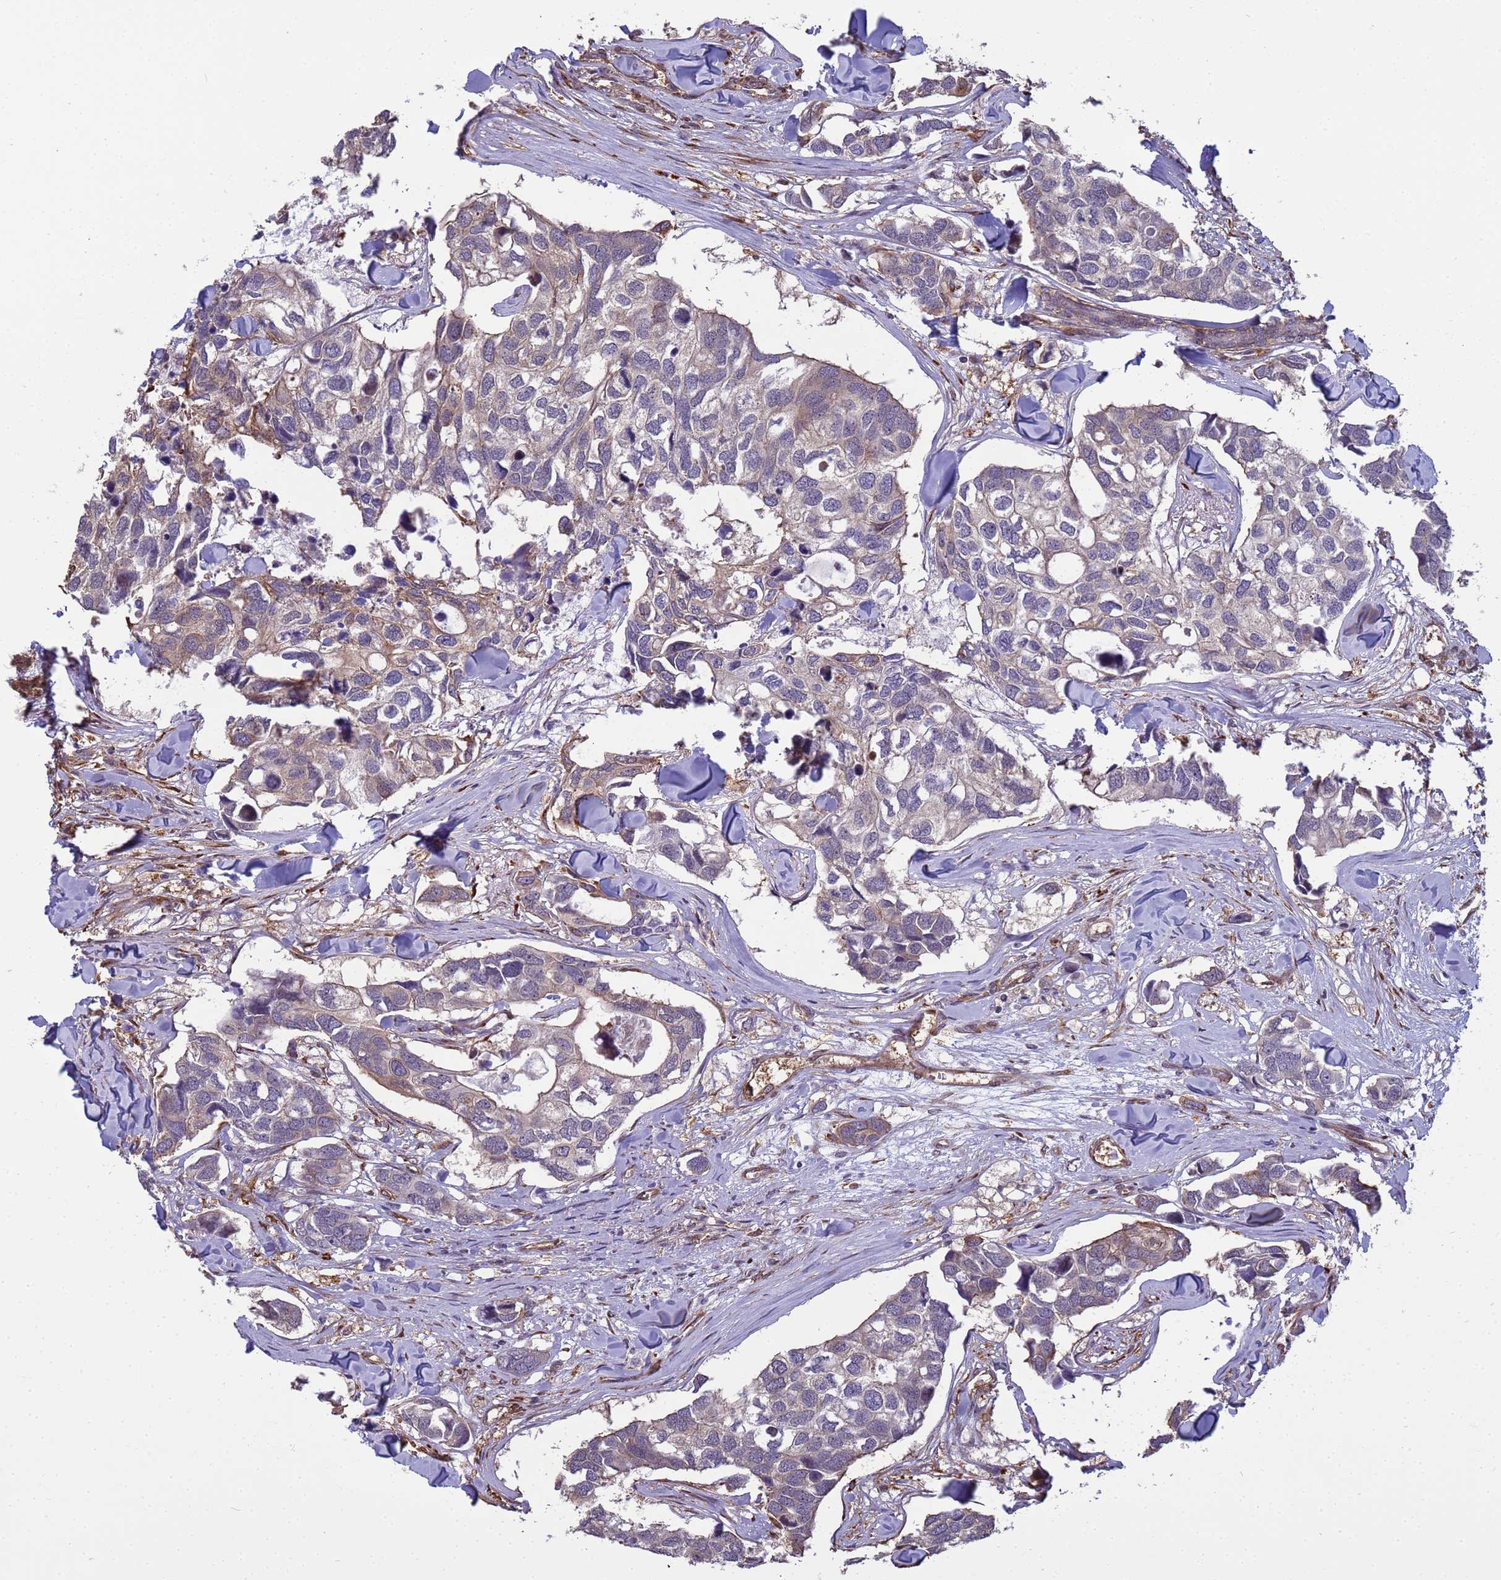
{"staining": {"intensity": "weak", "quantity": "<25%", "location": "cytoplasmic/membranous"}, "tissue": "breast cancer", "cell_type": "Tumor cells", "image_type": "cancer", "snomed": [{"axis": "morphology", "description": "Duct carcinoma"}, {"axis": "topography", "description": "Breast"}], "caption": "IHC photomicrograph of neoplastic tissue: human infiltrating ductal carcinoma (breast) stained with DAB displays no significant protein positivity in tumor cells. The staining is performed using DAB (3,3'-diaminobenzidine) brown chromogen with nuclei counter-stained in using hematoxylin.", "gene": "ITGB4", "patient": {"sex": "female", "age": 83}}